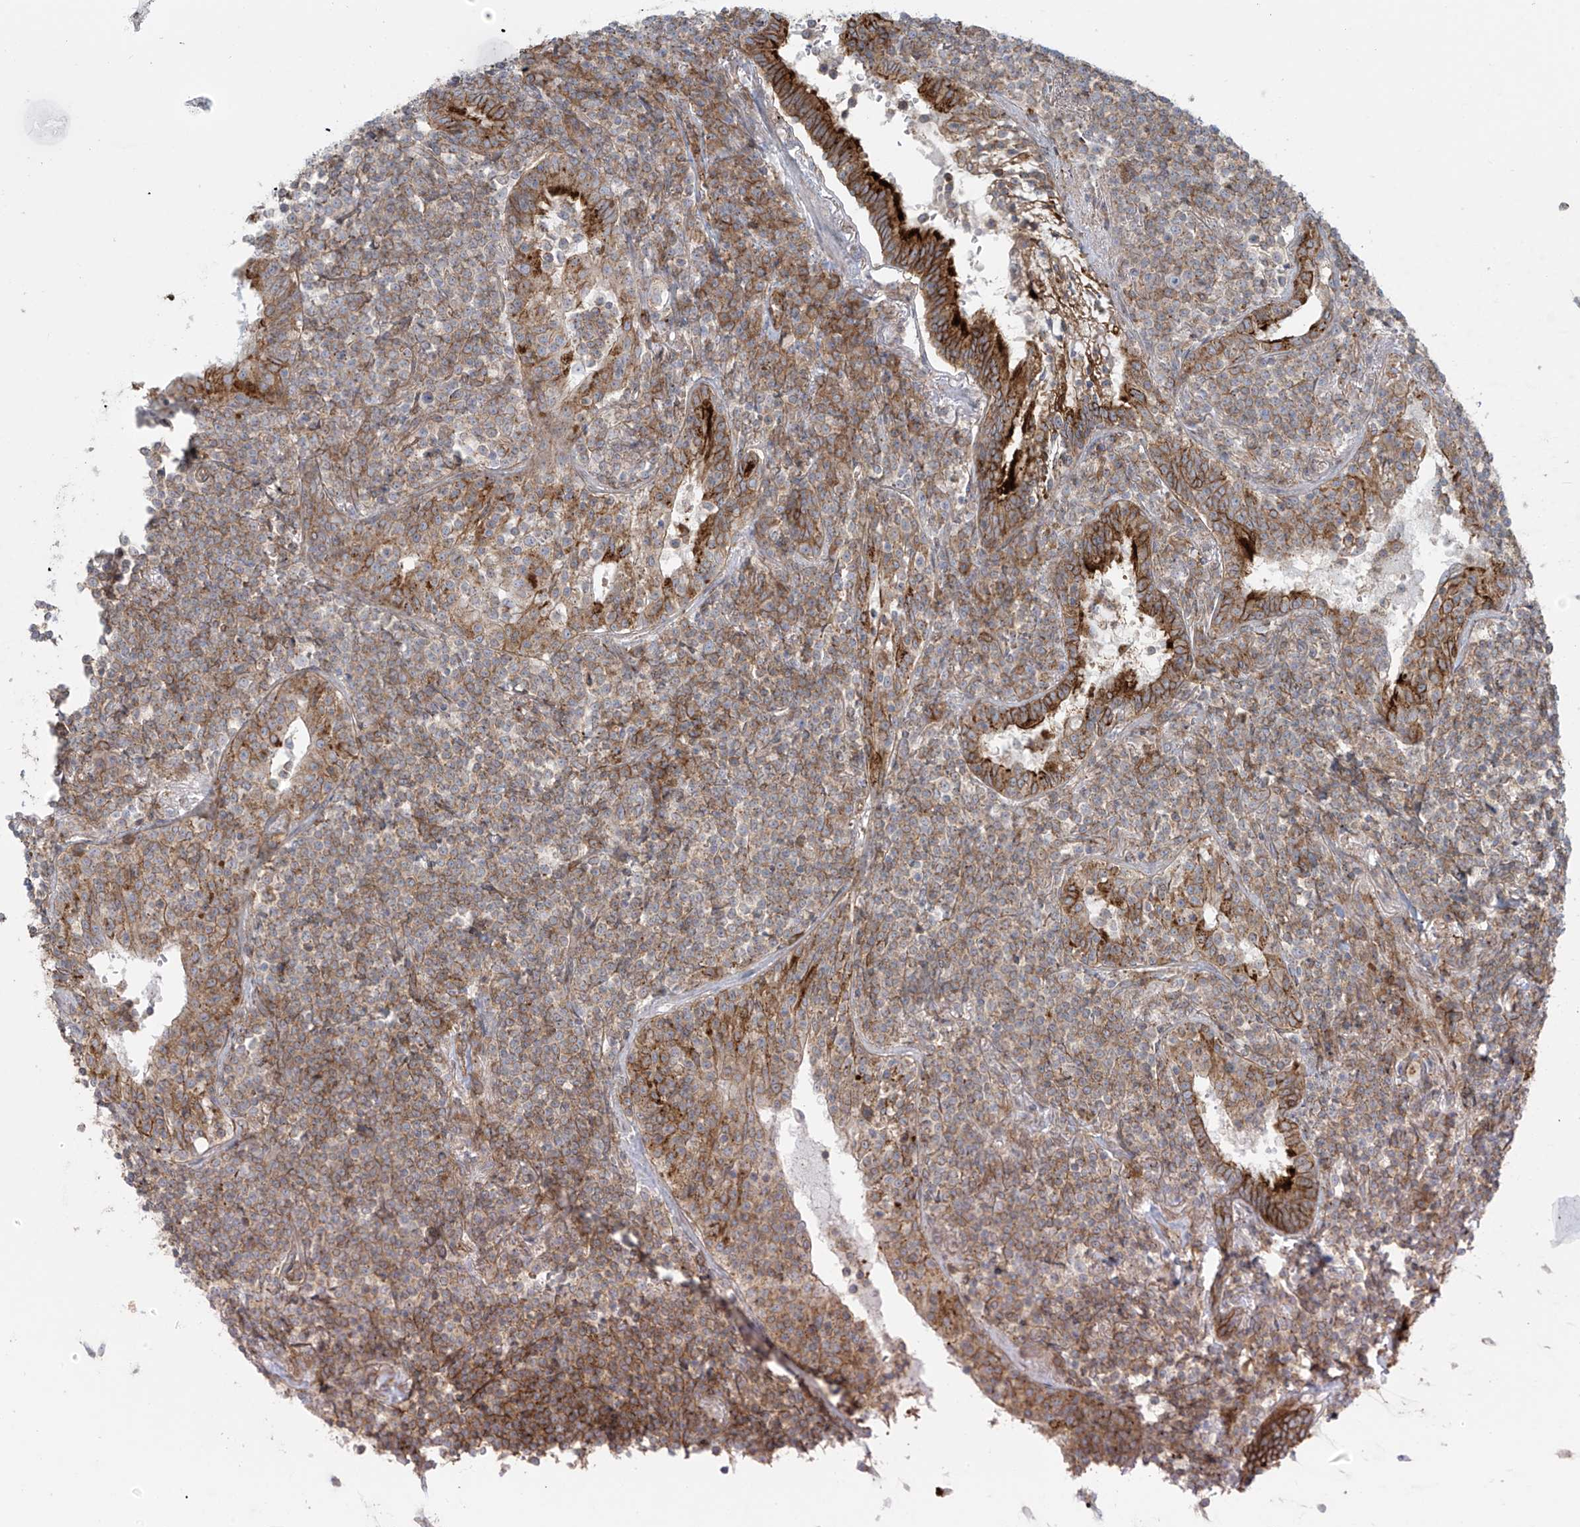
{"staining": {"intensity": "weak", "quantity": "25%-75%", "location": "cytoplasmic/membranous"}, "tissue": "lymphoma", "cell_type": "Tumor cells", "image_type": "cancer", "snomed": [{"axis": "morphology", "description": "Malignant lymphoma, non-Hodgkin's type, Low grade"}, {"axis": "topography", "description": "Lung"}], "caption": "Tumor cells reveal low levels of weak cytoplasmic/membranous positivity in about 25%-75% of cells in human lymphoma. The protein is stained brown, and the nuclei are stained in blue (DAB (3,3'-diaminobenzidine) IHC with brightfield microscopy, high magnification).", "gene": "LZTS3", "patient": {"sex": "female", "age": 71}}